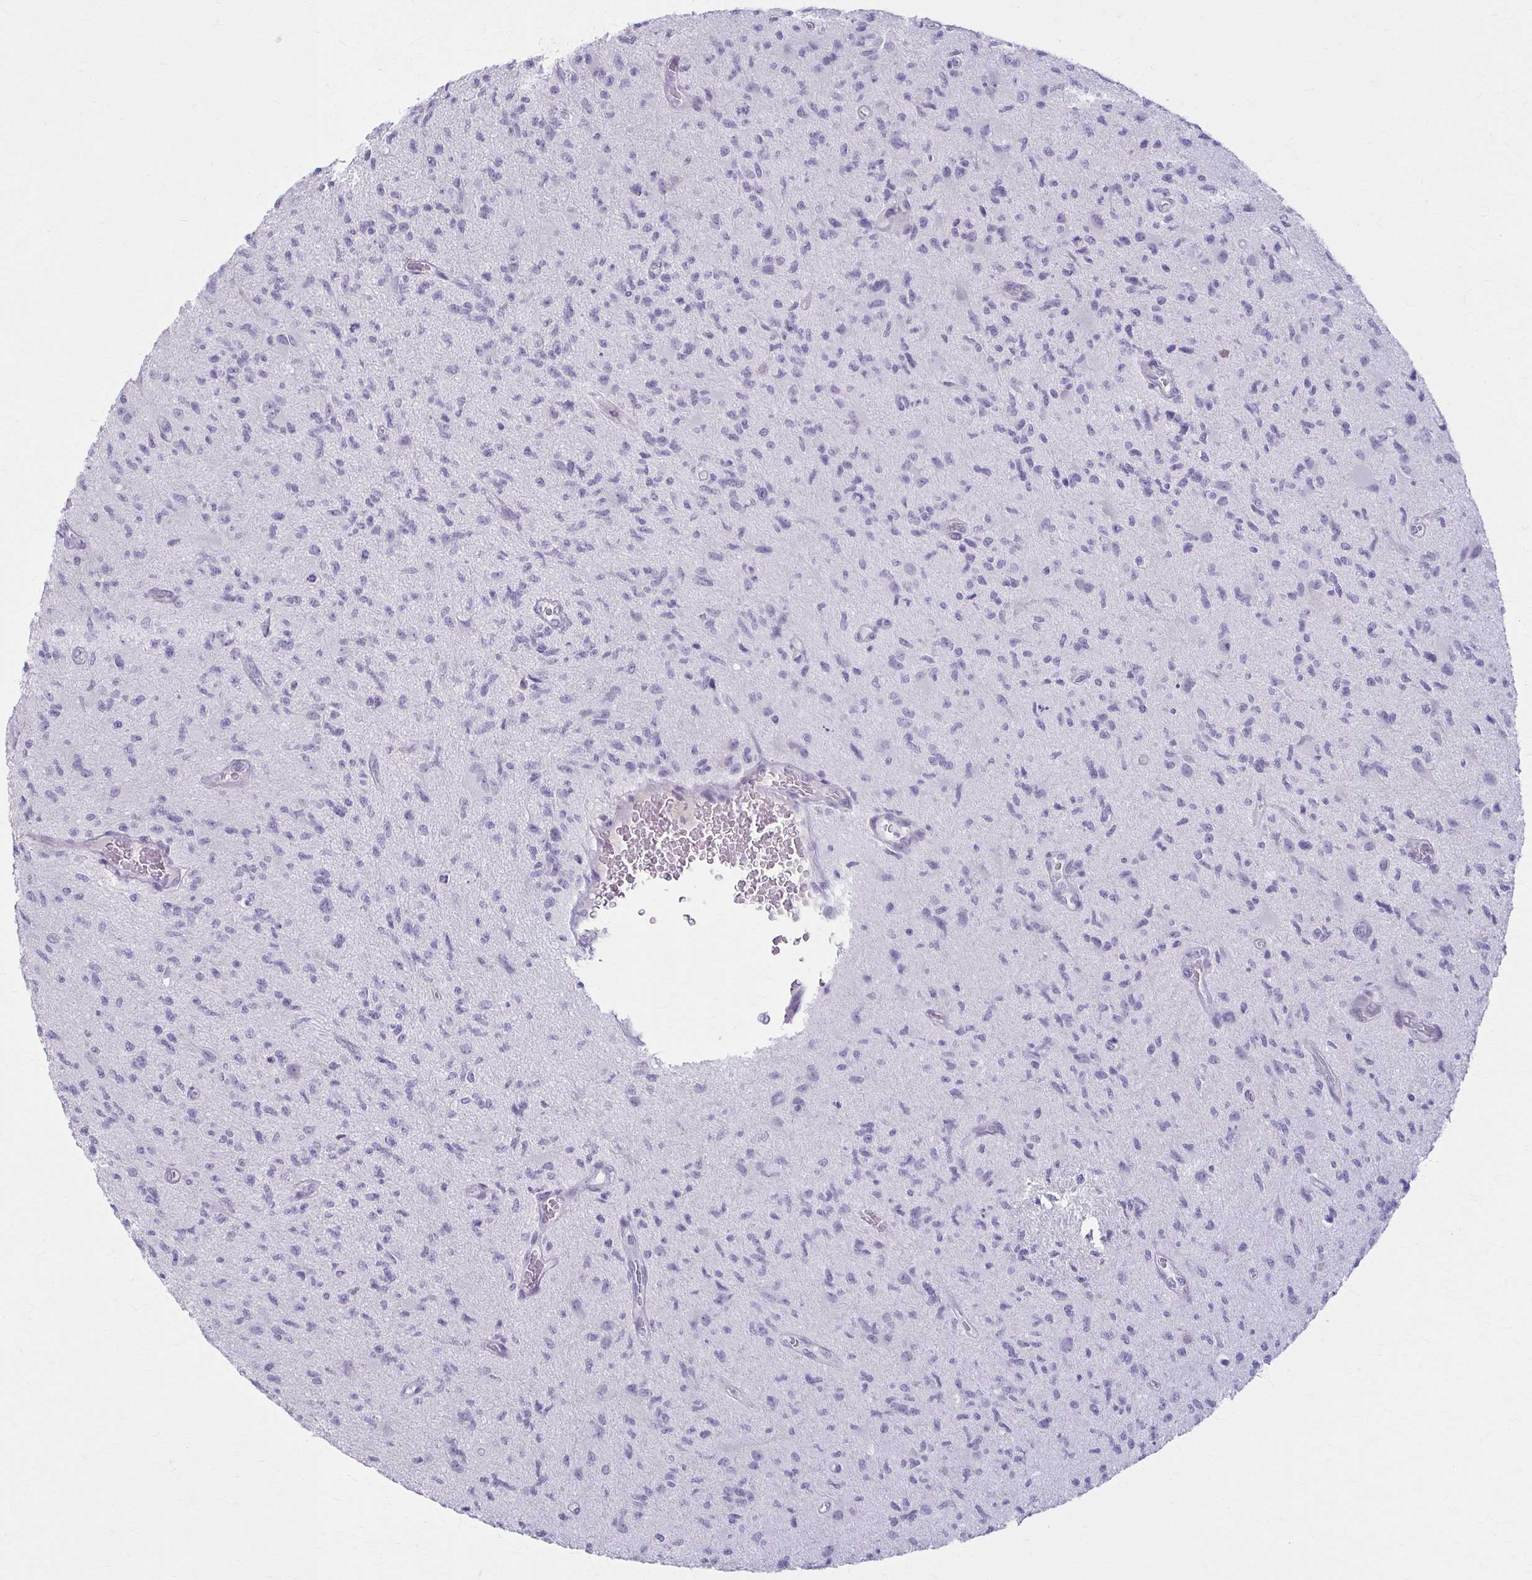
{"staining": {"intensity": "negative", "quantity": "none", "location": "none"}, "tissue": "glioma", "cell_type": "Tumor cells", "image_type": "cancer", "snomed": [{"axis": "morphology", "description": "Glioma, malignant, High grade"}, {"axis": "topography", "description": "Brain"}], "caption": "Human glioma stained for a protein using immunohistochemistry shows no staining in tumor cells.", "gene": "LDLRAP1", "patient": {"sex": "male", "age": 67}}